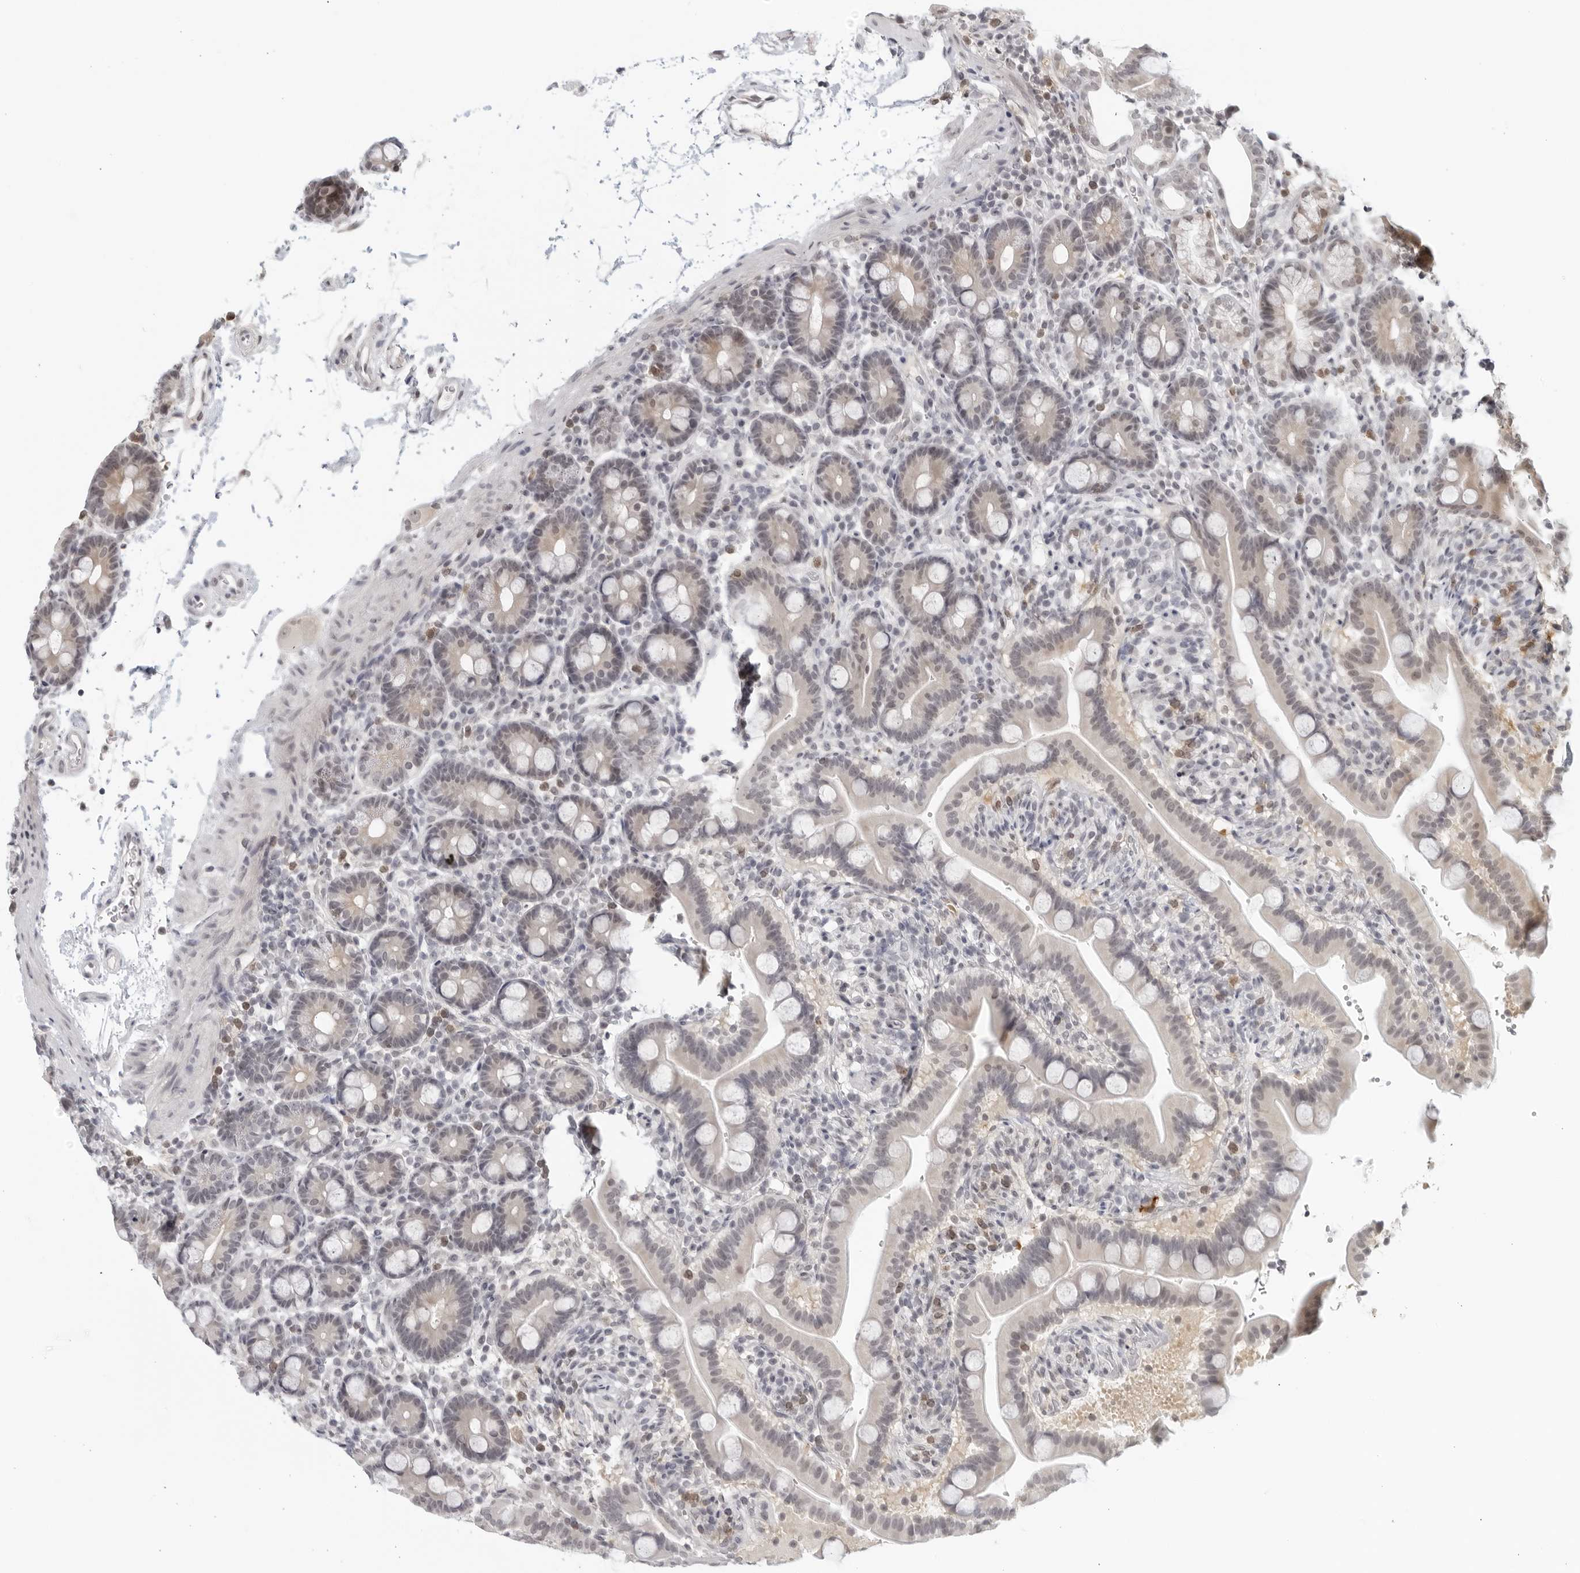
{"staining": {"intensity": "negative", "quantity": "none", "location": "none"}, "tissue": "duodenum", "cell_type": "Glandular cells", "image_type": "normal", "snomed": [{"axis": "morphology", "description": "Normal tissue, NOS"}, {"axis": "topography", "description": "Duodenum"}], "caption": "The immunohistochemistry micrograph has no significant expression in glandular cells of duodenum. (Brightfield microscopy of DAB immunohistochemistry at high magnification).", "gene": "RAB11FIP3", "patient": {"sex": "male", "age": 54}}